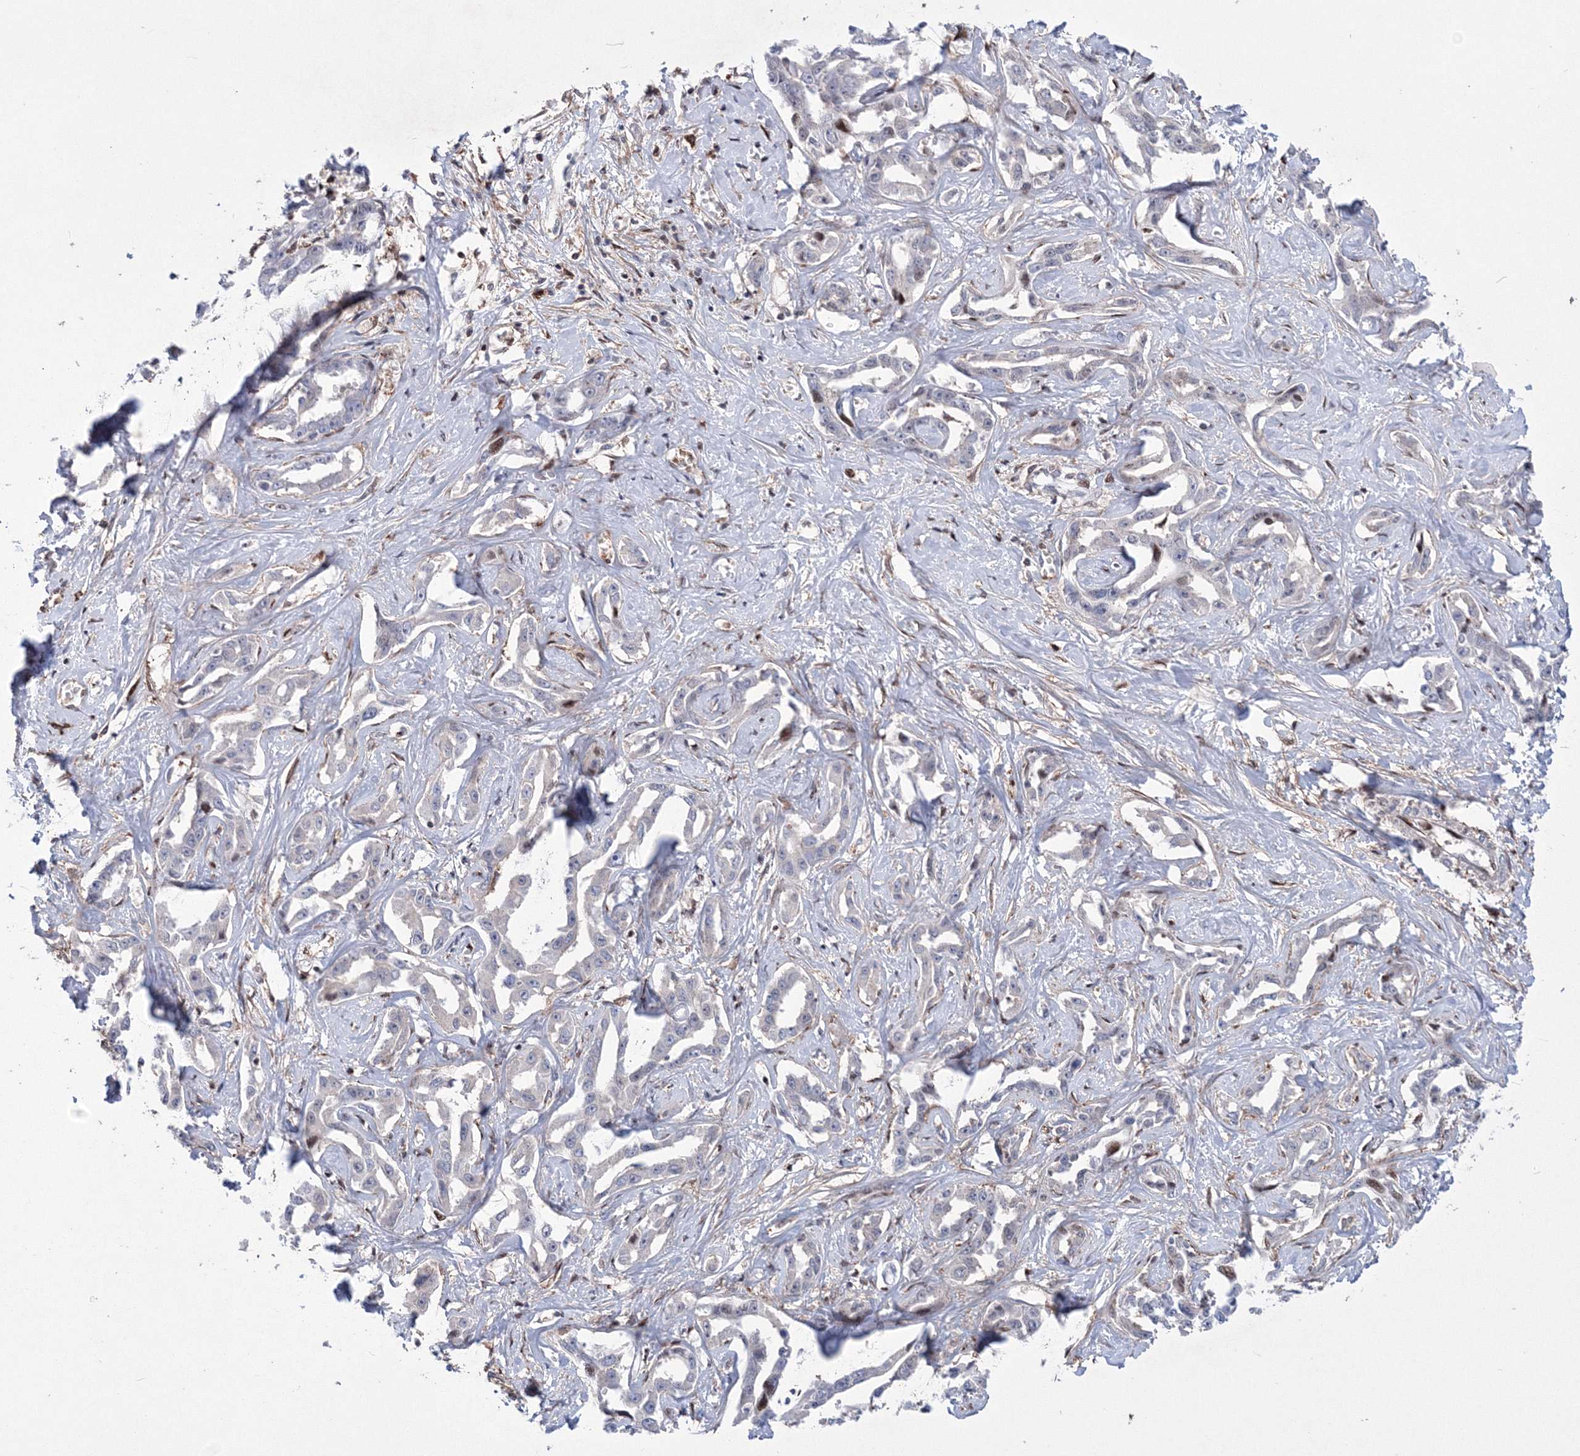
{"staining": {"intensity": "negative", "quantity": "none", "location": "none"}, "tissue": "liver cancer", "cell_type": "Tumor cells", "image_type": "cancer", "snomed": [{"axis": "morphology", "description": "Cholangiocarcinoma"}, {"axis": "topography", "description": "Liver"}], "caption": "Human liver cholangiocarcinoma stained for a protein using immunohistochemistry exhibits no expression in tumor cells.", "gene": "RNPEPL1", "patient": {"sex": "male", "age": 59}}